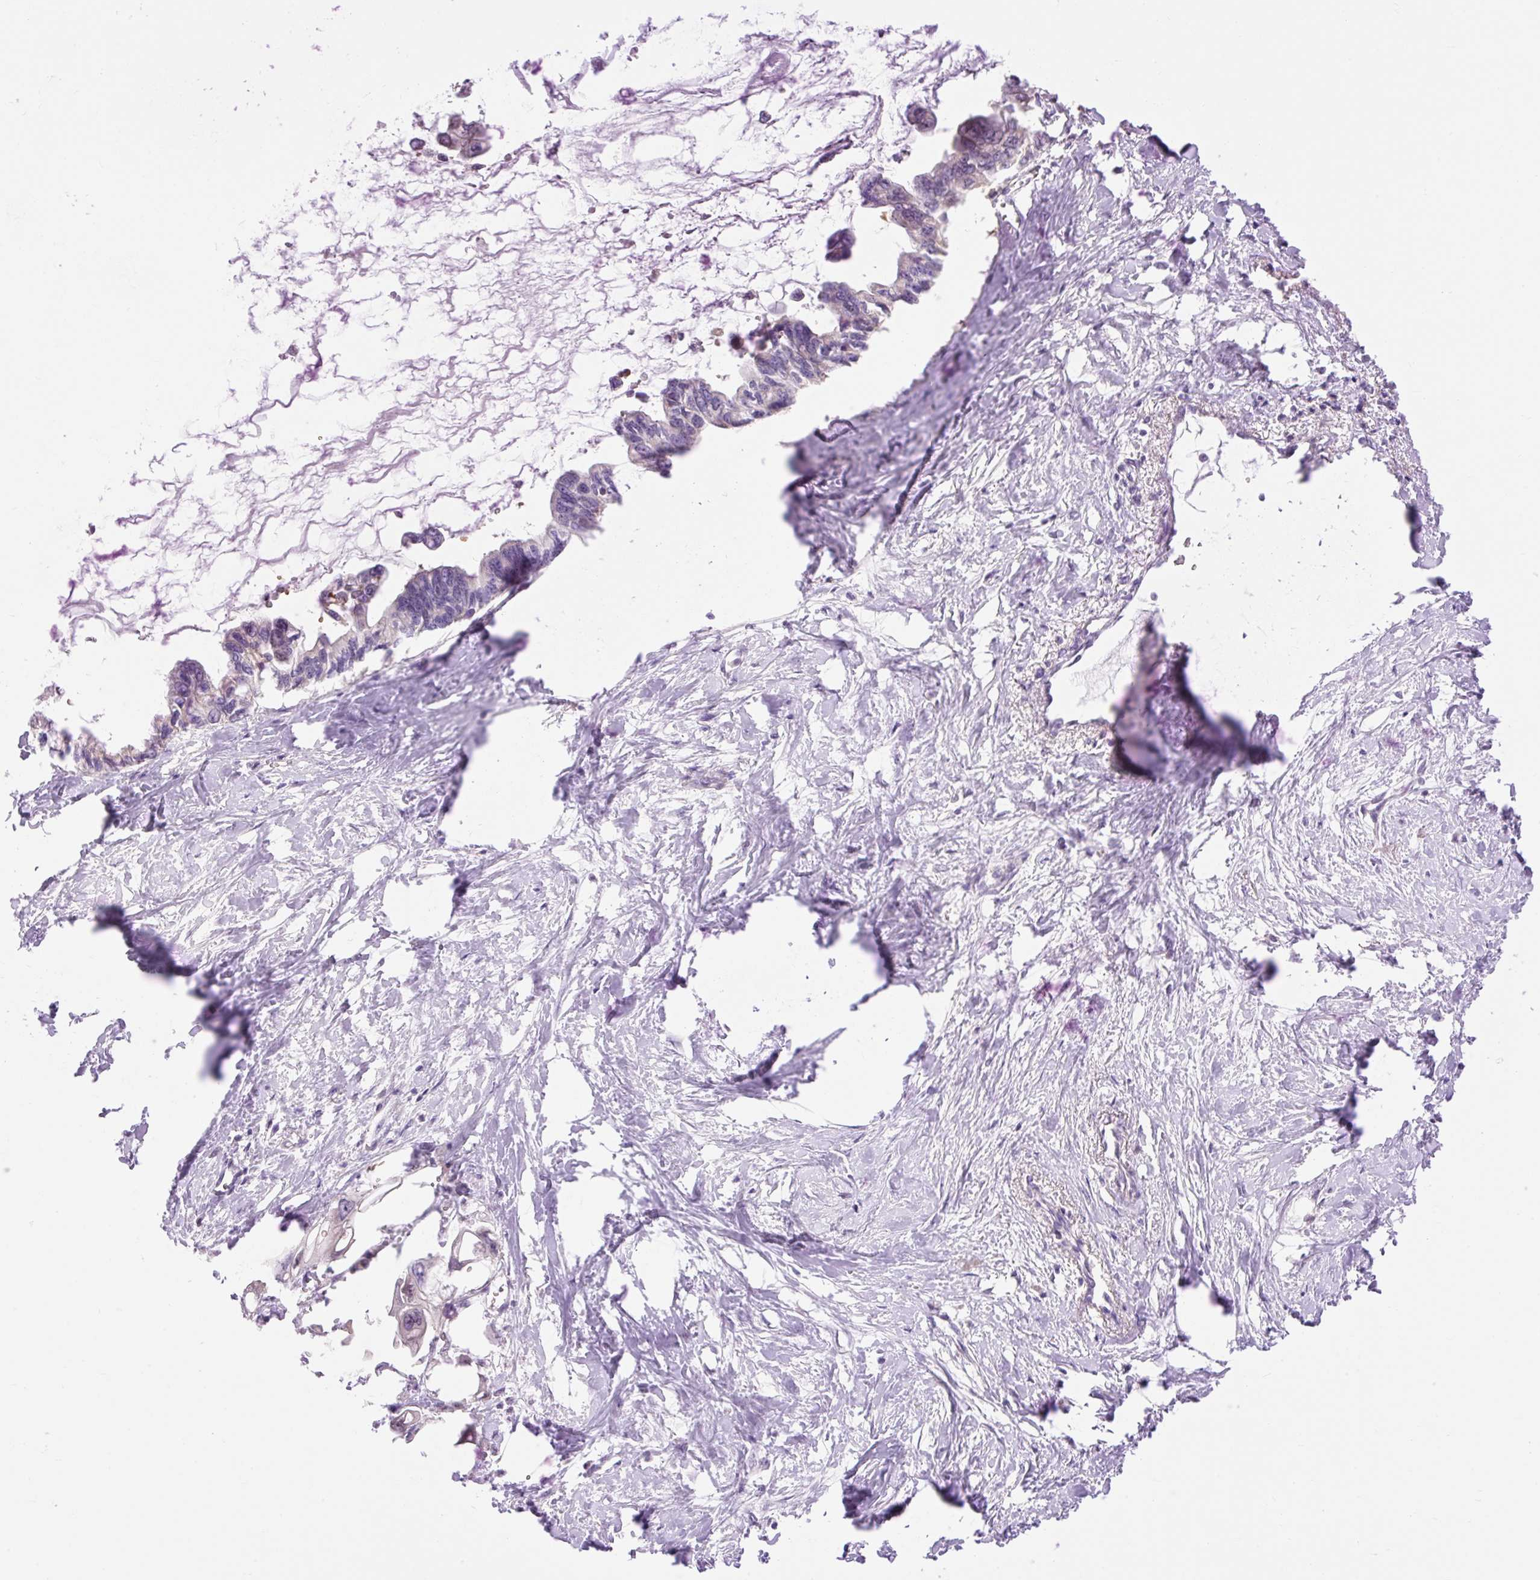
{"staining": {"intensity": "weak", "quantity": "<25%", "location": "cytoplasmic/membranous"}, "tissue": "pancreatic cancer", "cell_type": "Tumor cells", "image_type": "cancer", "snomed": [{"axis": "morphology", "description": "Adenocarcinoma, NOS"}, {"axis": "topography", "description": "Pancreas"}], "caption": "A micrograph of human pancreatic adenocarcinoma is negative for staining in tumor cells.", "gene": "IMMT", "patient": {"sex": "male", "age": 61}}